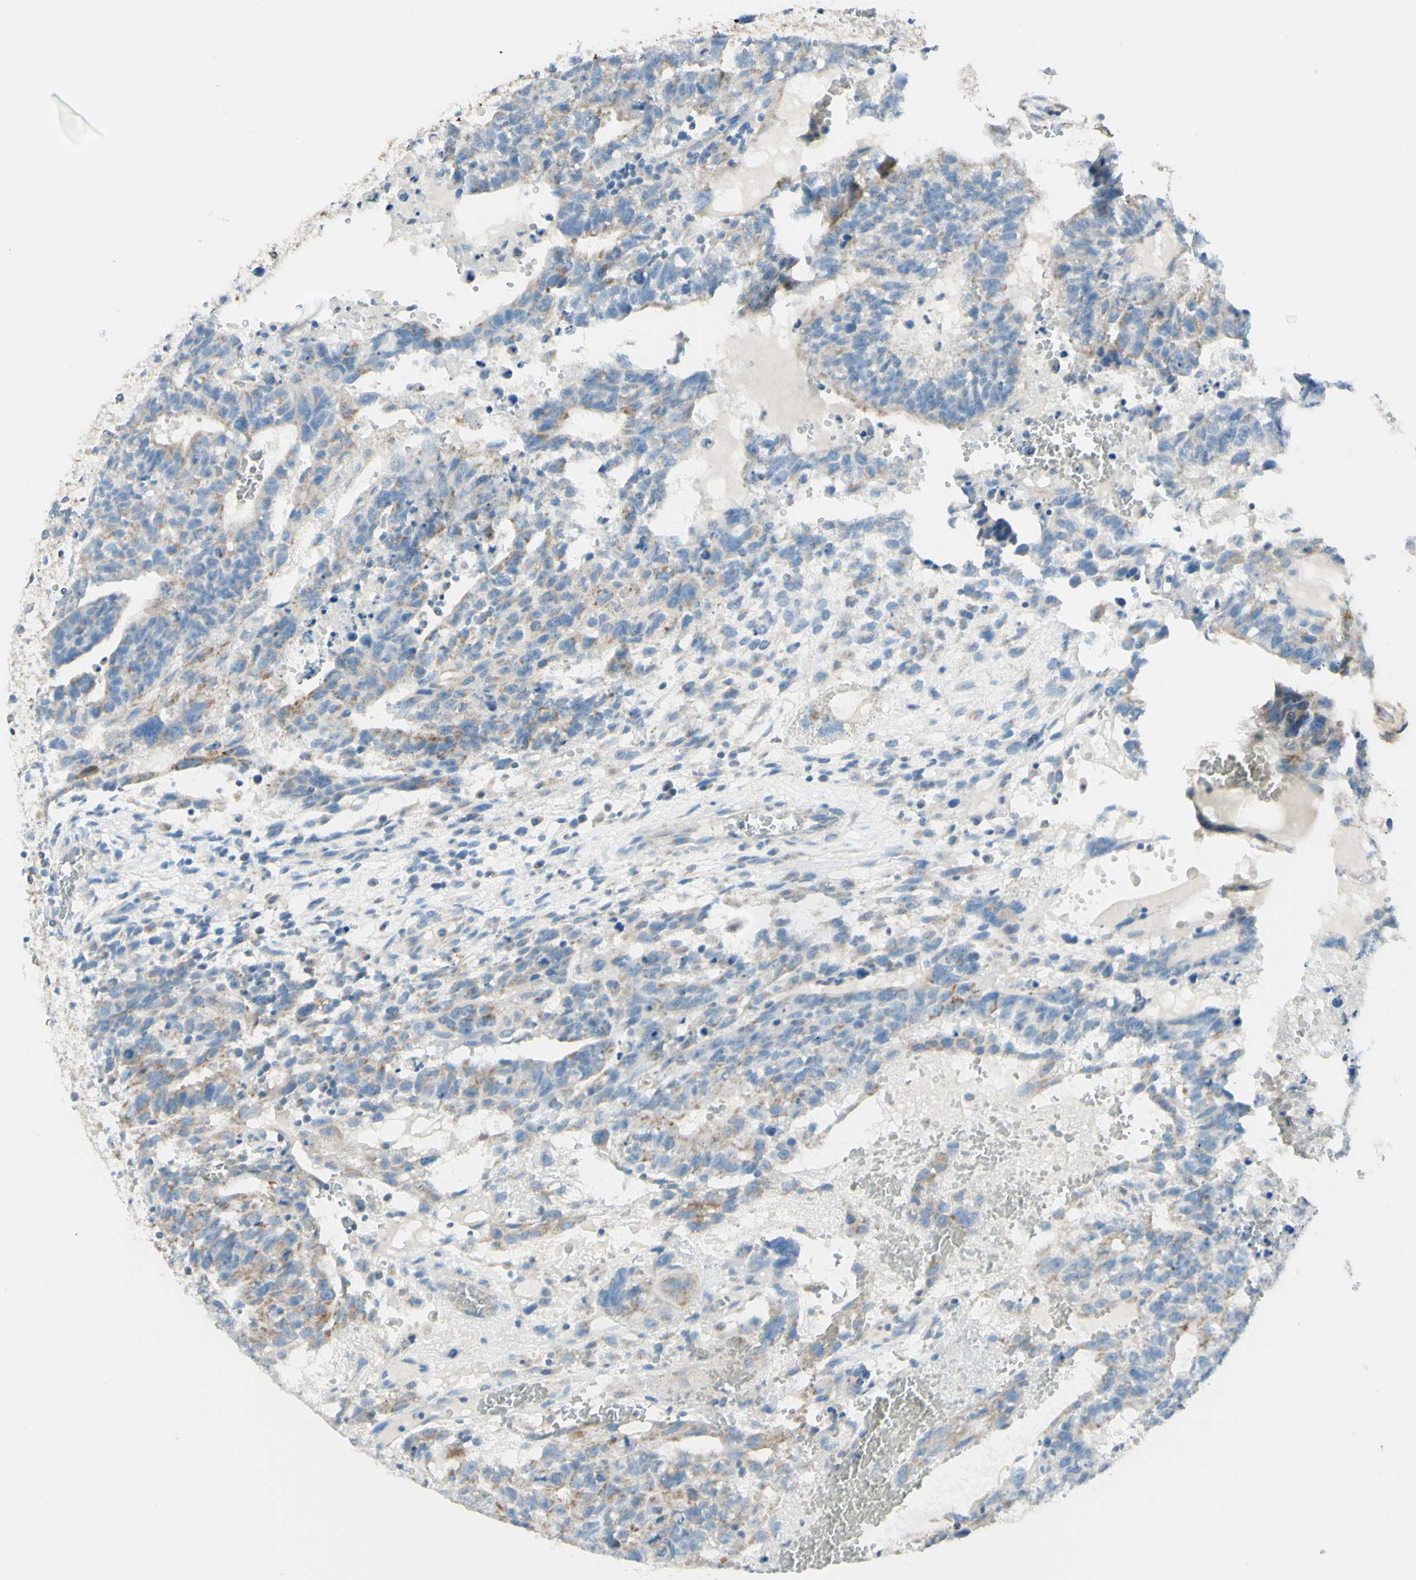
{"staining": {"intensity": "moderate", "quantity": "25%-75%", "location": "cytoplasmic/membranous"}, "tissue": "testis cancer", "cell_type": "Tumor cells", "image_type": "cancer", "snomed": [{"axis": "morphology", "description": "Seminoma, NOS"}, {"axis": "morphology", "description": "Carcinoma, Embryonal, NOS"}, {"axis": "topography", "description": "Testis"}], "caption": "This histopathology image reveals IHC staining of human embryonal carcinoma (testis), with medium moderate cytoplasmic/membranous staining in about 25%-75% of tumor cells.", "gene": "ARMC10", "patient": {"sex": "male", "age": 52}}